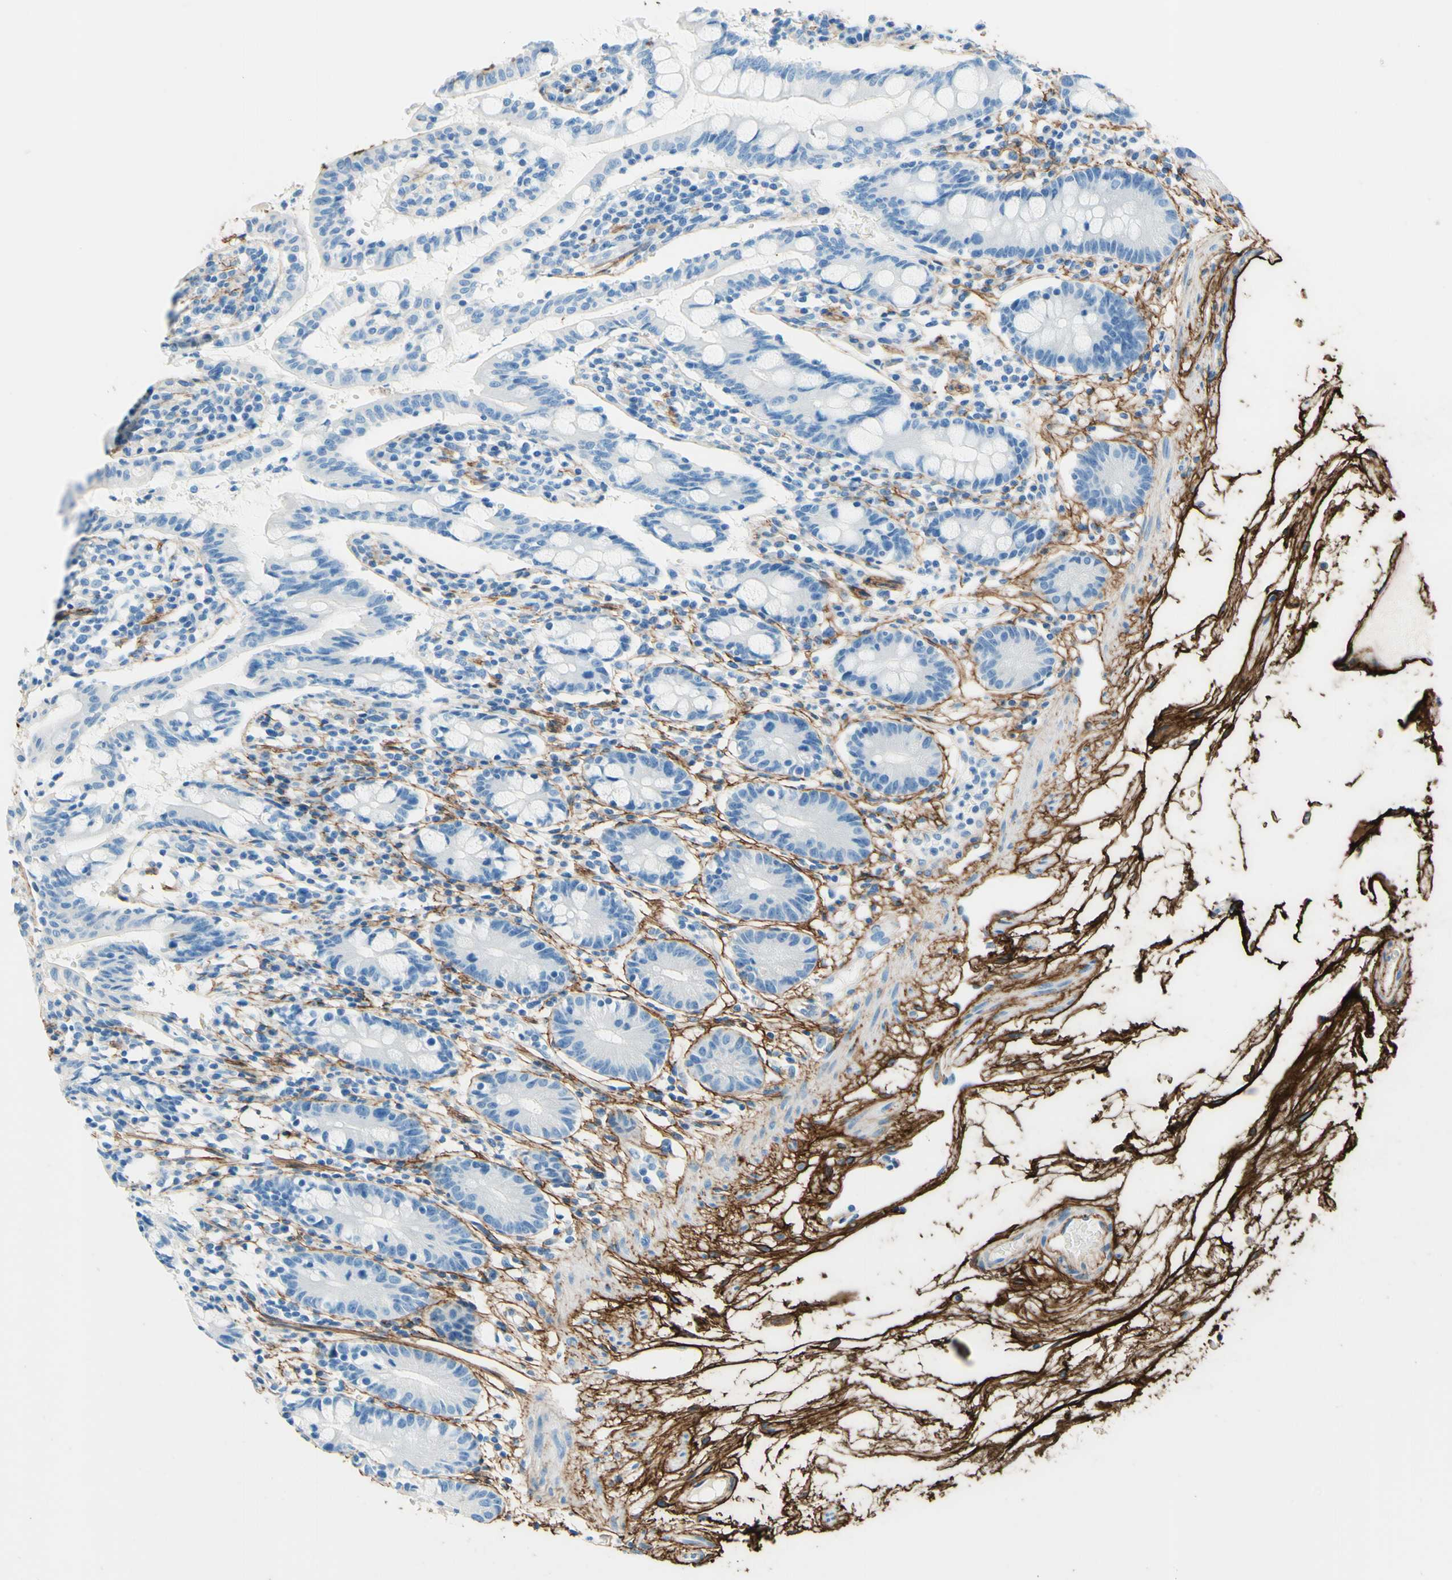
{"staining": {"intensity": "negative", "quantity": "none", "location": "none"}, "tissue": "small intestine", "cell_type": "Glandular cells", "image_type": "normal", "snomed": [{"axis": "morphology", "description": "Normal tissue, NOS"}, {"axis": "morphology", "description": "Cystadenocarcinoma, serous, Metastatic site"}, {"axis": "topography", "description": "Small intestine"}], "caption": "An immunohistochemistry (IHC) micrograph of benign small intestine is shown. There is no staining in glandular cells of small intestine.", "gene": "MFAP5", "patient": {"sex": "female", "age": 61}}